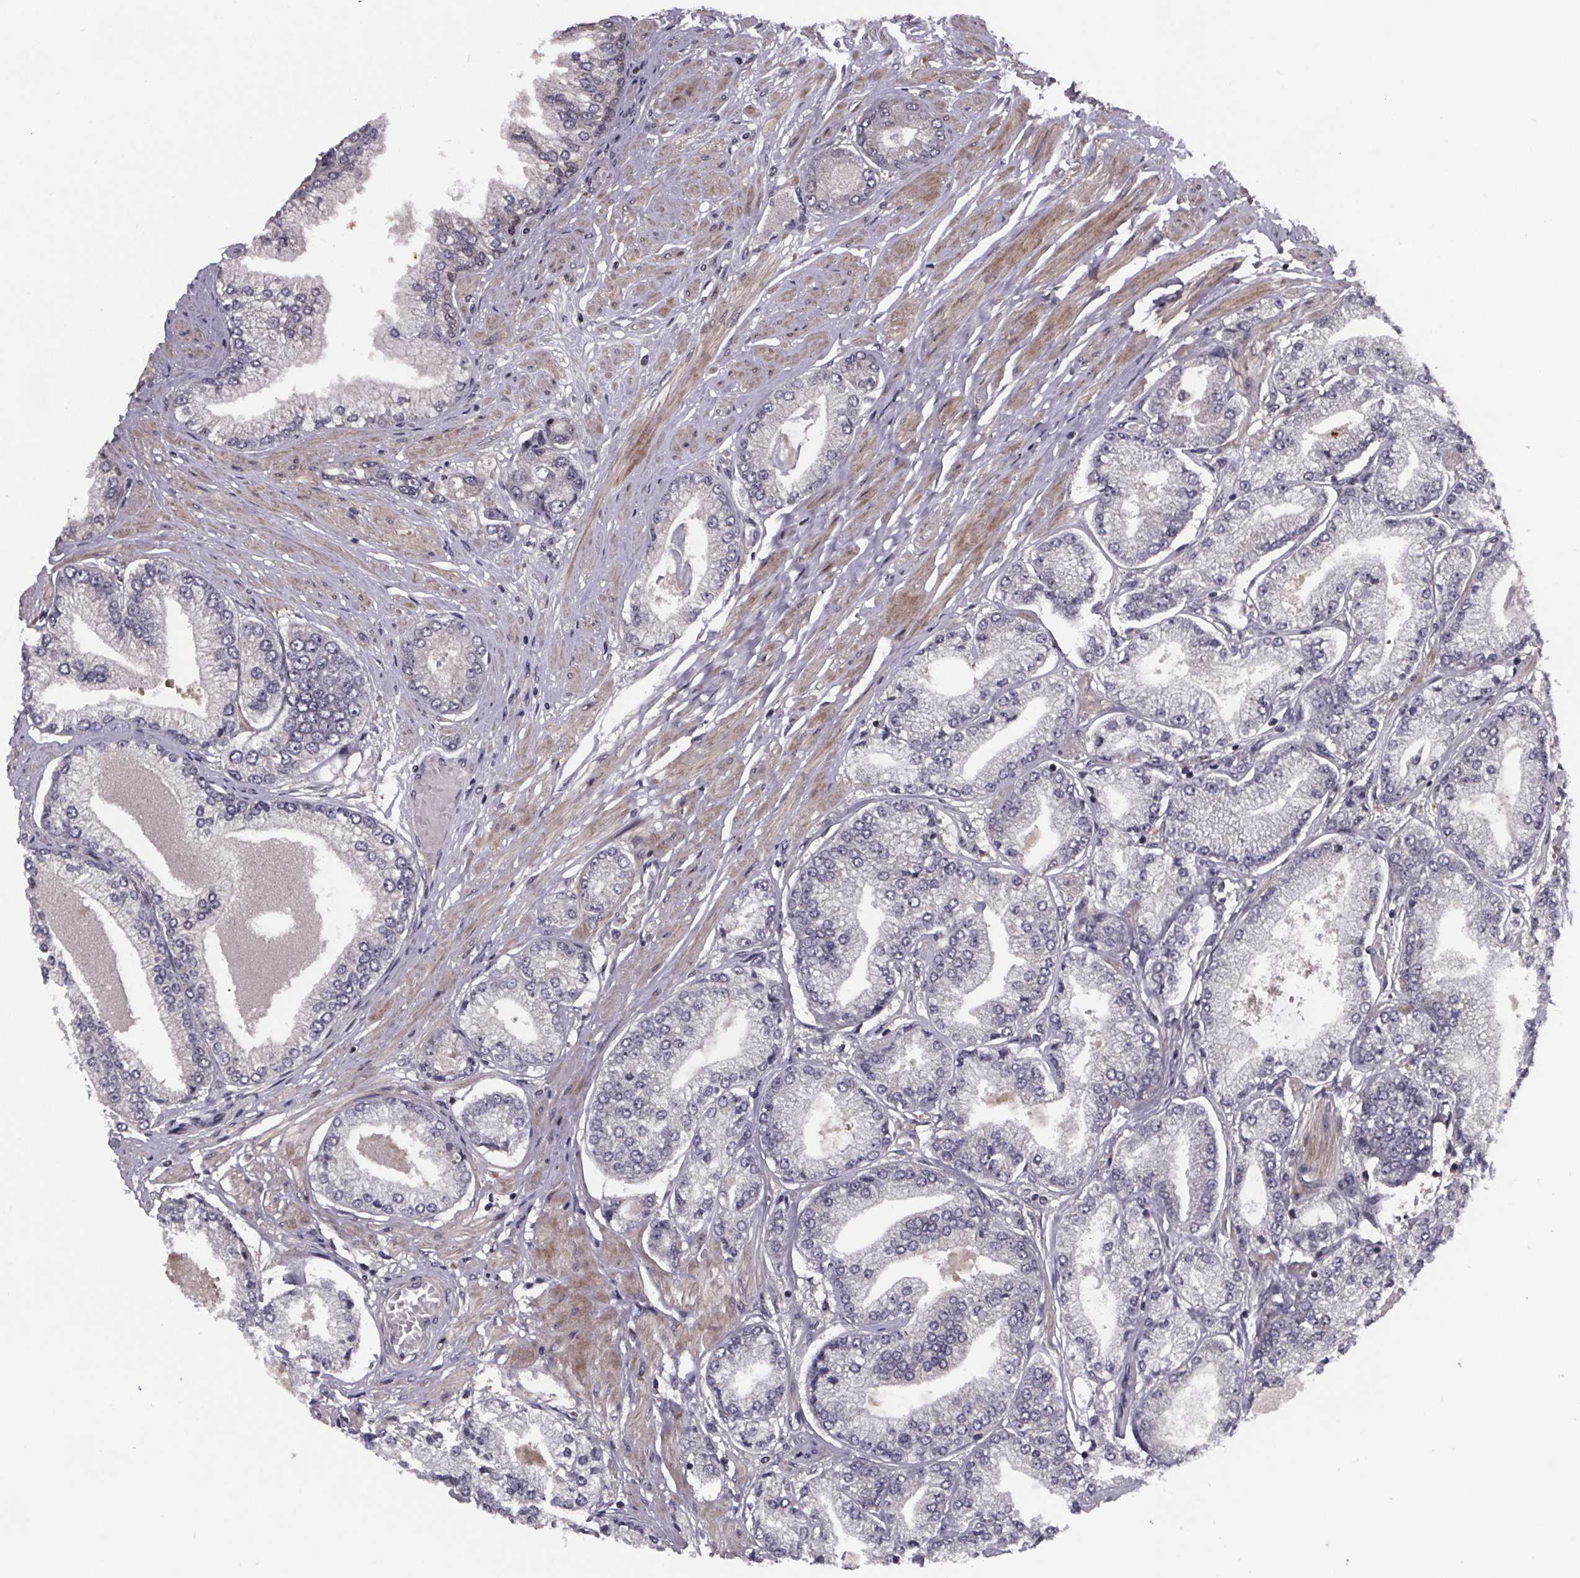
{"staining": {"intensity": "negative", "quantity": "none", "location": "none"}, "tissue": "prostate cancer", "cell_type": "Tumor cells", "image_type": "cancer", "snomed": [{"axis": "morphology", "description": "Adenocarcinoma, Low grade"}, {"axis": "topography", "description": "Prostate"}], "caption": "DAB (3,3'-diaminobenzidine) immunohistochemical staining of human prostate cancer (adenocarcinoma (low-grade)) reveals no significant positivity in tumor cells. (DAB immunohistochemistry (IHC), high magnification).", "gene": "FN3KRP", "patient": {"sex": "male", "age": 55}}